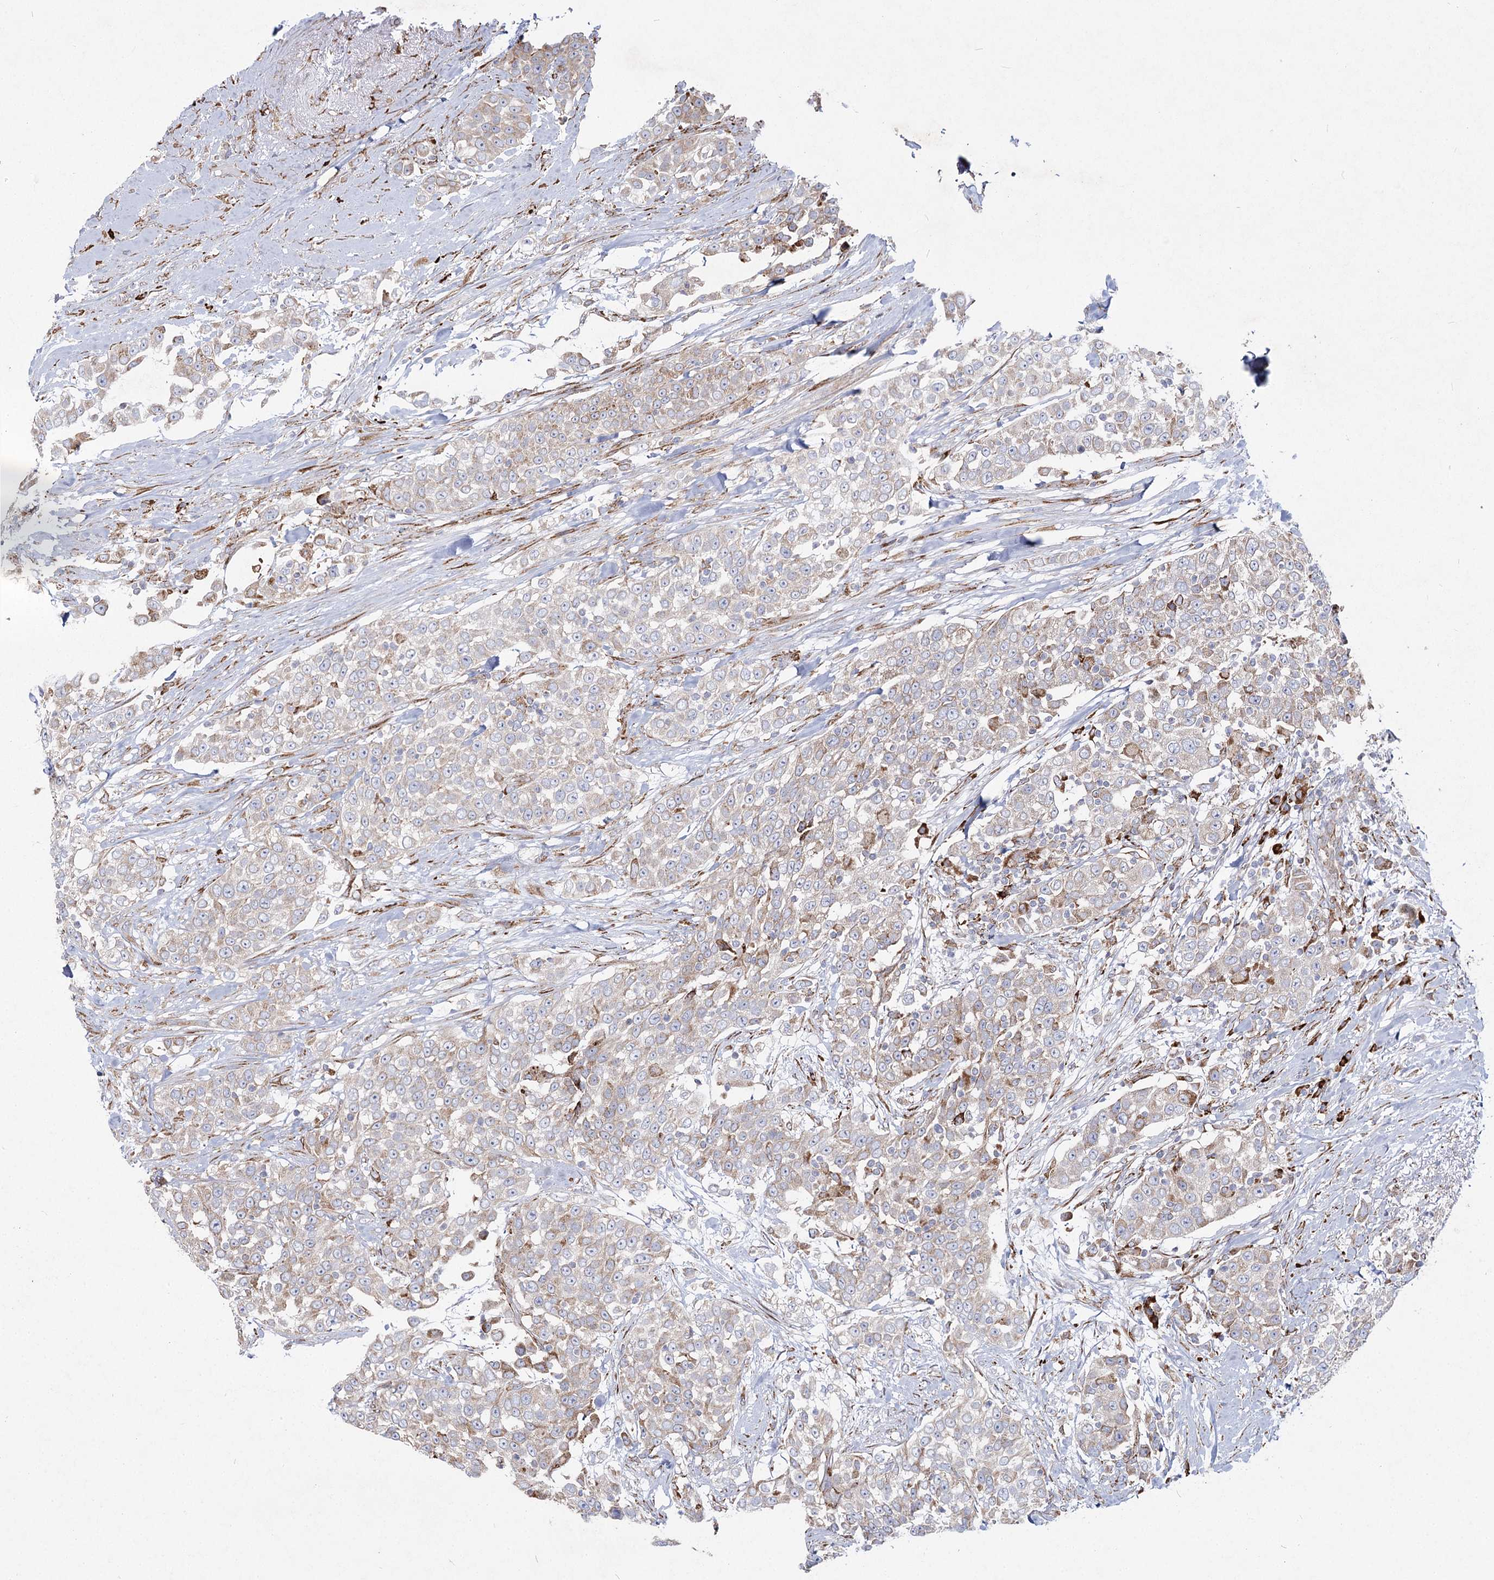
{"staining": {"intensity": "moderate", "quantity": "<25%", "location": "cytoplasmic/membranous"}, "tissue": "urothelial cancer", "cell_type": "Tumor cells", "image_type": "cancer", "snomed": [{"axis": "morphology", "description": "Urothelial carcinoma, High grade"}, {"axis": "topography", "description": "Urinary bladder"}], "caption": "Urothelial cancer tissue reveals moderate cytoplasmic/membranous positivity in approximately <25% of tumor cells The staining is performed using DAB brown chromogen to label protein expression. The nuclei are counter-stained blue using hematoxylin.", "gene": "NHLRC2", "patient": {"sex": "female", "age": 80}}